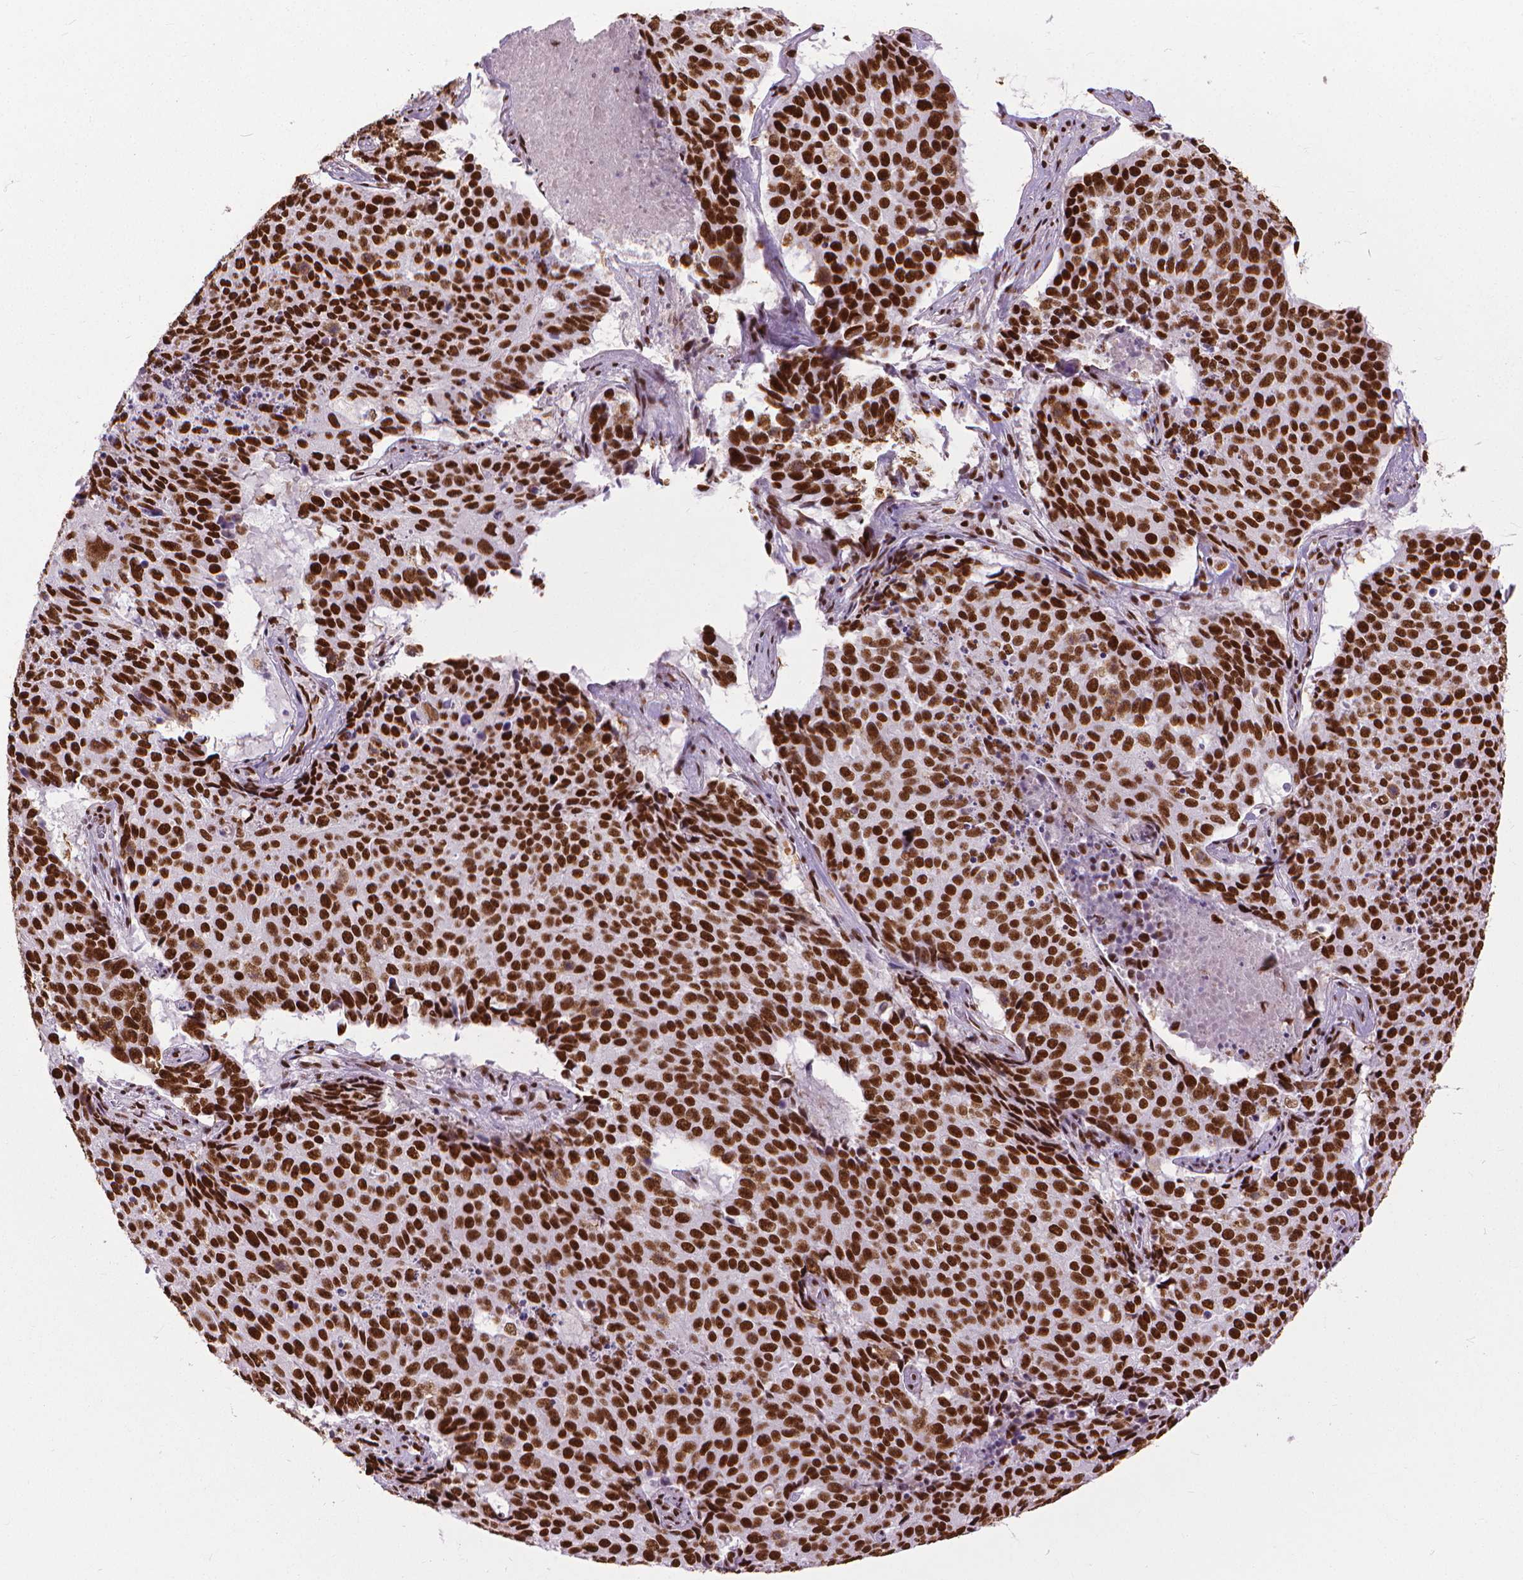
{"staining": {"intensity": "strong", "quantity": ">75%", "location": "nuclear"}, "tissue": "lung cancer", "cell_type": "Tumor cells", "image_type": "cancer", "snomed": [{"axis": "morphology", "description": "Normal tissue, NOS"}, {"axis": "morphology", "description": "Squamous cell carcinoma, NOS"}, {"axis": "topography", "description": "Bronchus"}, {"axis": "topography", "description": "Lung"}], "caption": "An immunohistochemistry micrograph of tumor tissue is shown. Protein staining in brown highlights strong nuclear positivity in lung cancer (squamous cell carcinoma) within tumor cells.", "gene": "AKAP8", "patient": {"sex": "male", "age": 64}}